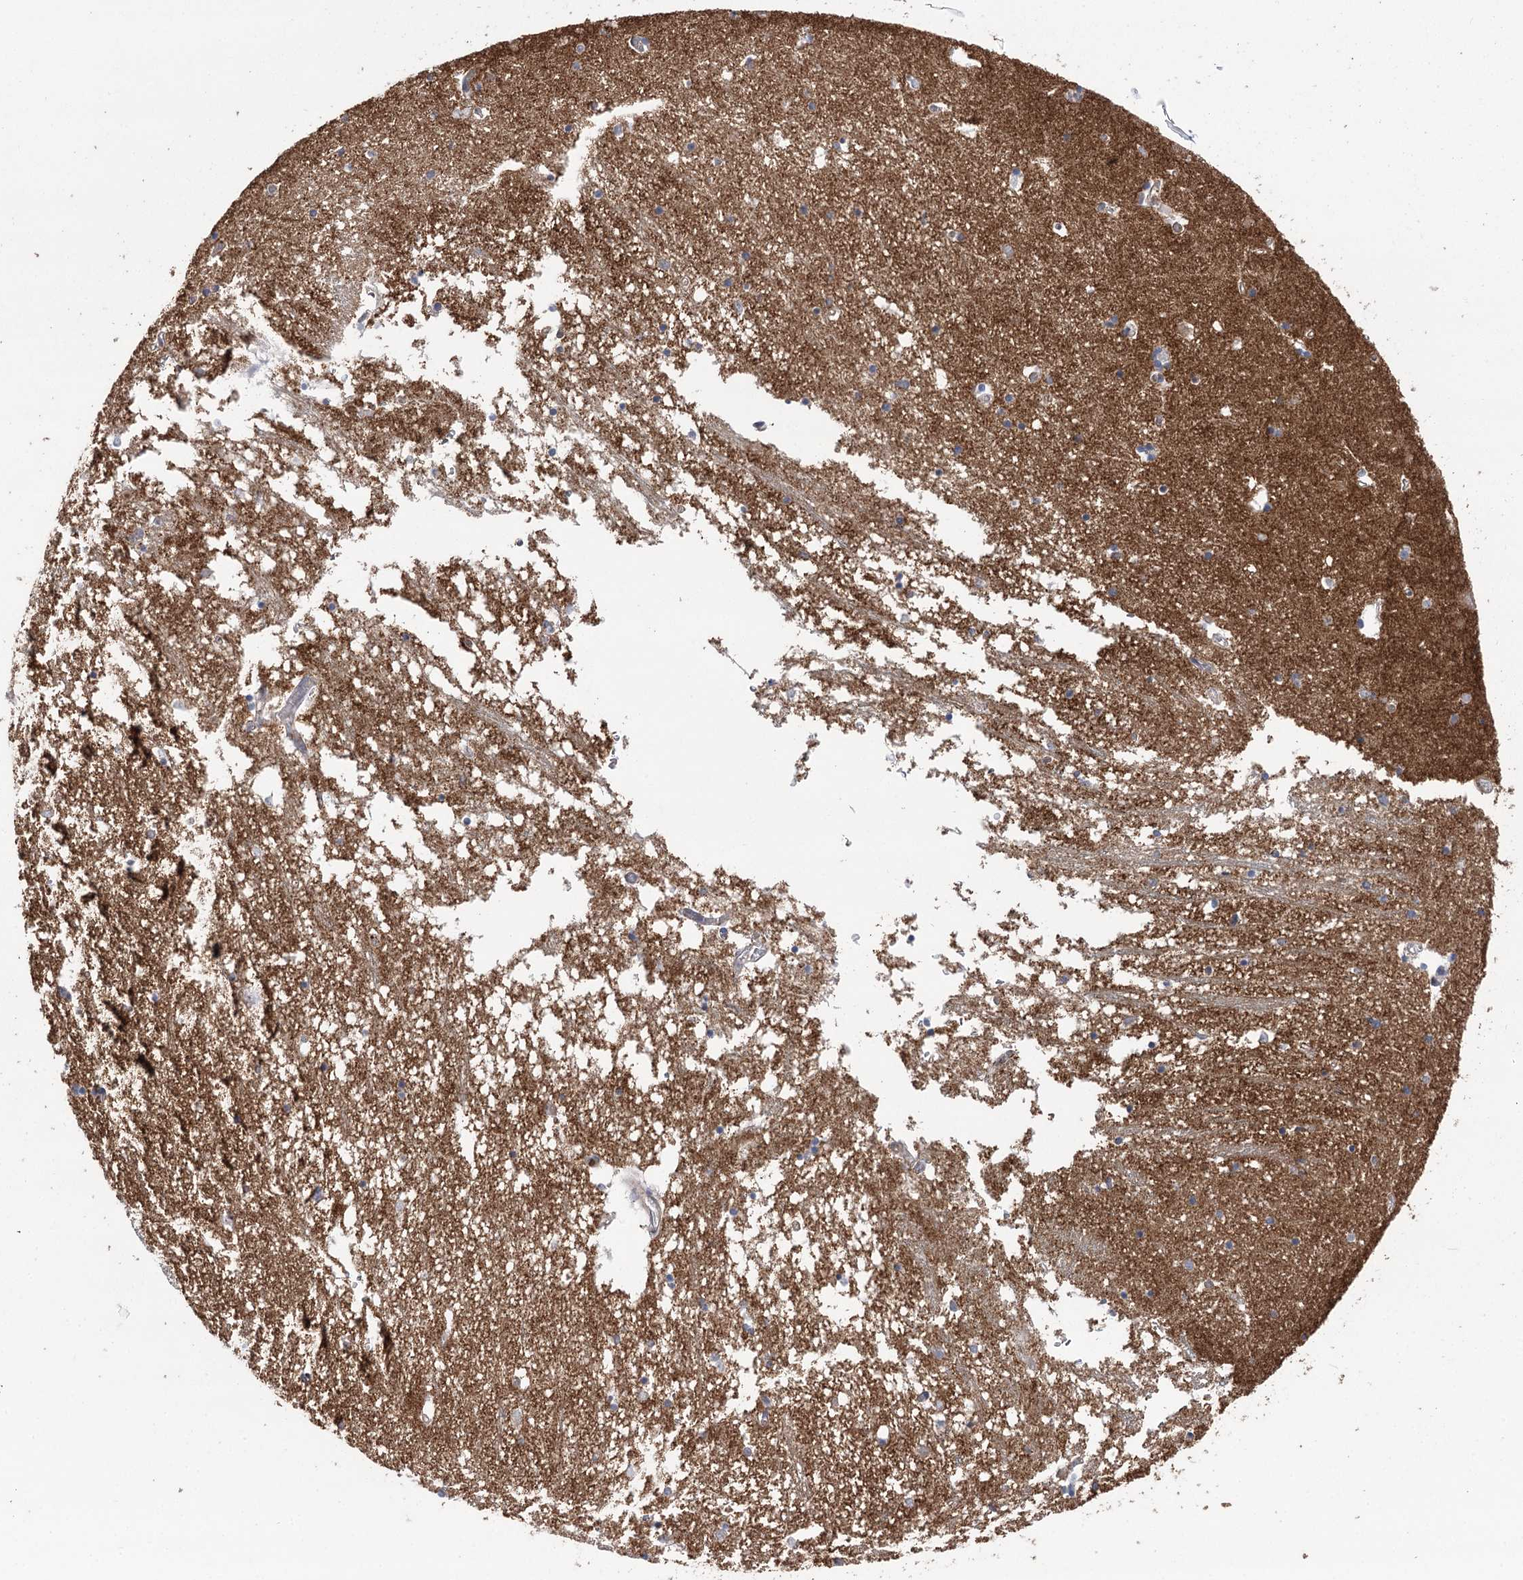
{"staining": {"intensity": "weak", "quantity": "<25%", "location": "cytoplasmic/membranous"}, "tissue": "hippocampus", "cell_type": "Glial cells", "image_type": "normal", "snomed": [{"axis": "morphology", "description": "Normal tissue, NOS"}, {"axis": "topography", "description": "Hippocampus"}], "caption": "Immunohistochemistry histopathology image of unremarkable hippocampus: hippocampus stained with DAB demonstrates no significant protein positivity in glial cells.", "gene": "VPS37B", "patient": {"sex": "male", "age": 70}}